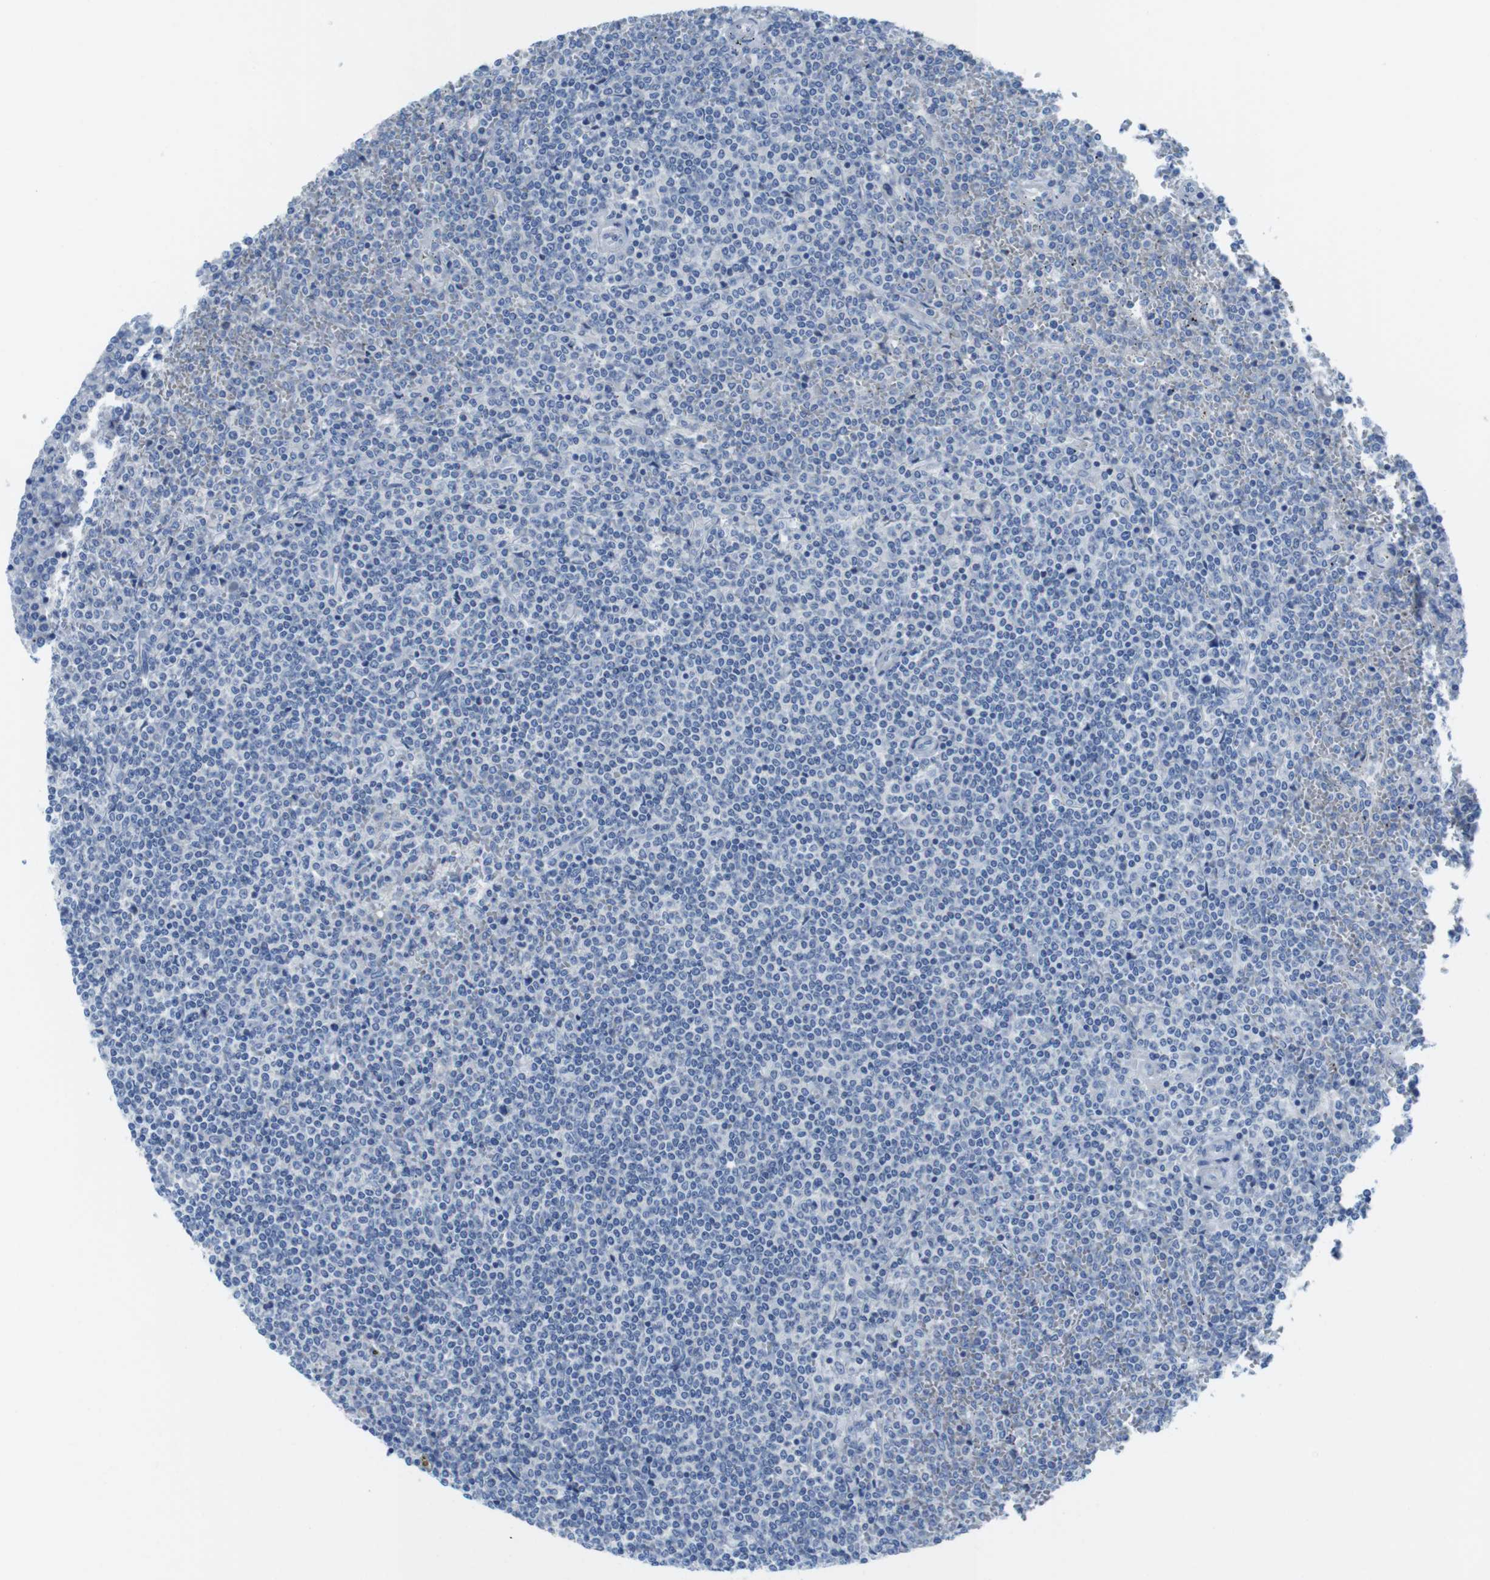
{"staining": {"intensity": "negative", "quantity": "none", "location": "none"}, "tissue": "lymphoma", "cell_type": "Tumor cells", "image_type": "cancer", "snomed": [{"axis": "morphology", "description": "Malignant lymphoma, non-Hodgkin's type, Low grade"}, {"axis": "topography", "description": "Spleen"}], "caption": "An immunohistochemistry (IHC) histopathology image of malignant lymphoma, non-Hodgkin's type (low-grade) is shown. There is no staining in tumor cells of malignant lymphoma, non-Hodgkin's type (low-grade).", "gene": "ASIC5", "patient": {"sex": "female", "age": 19}}